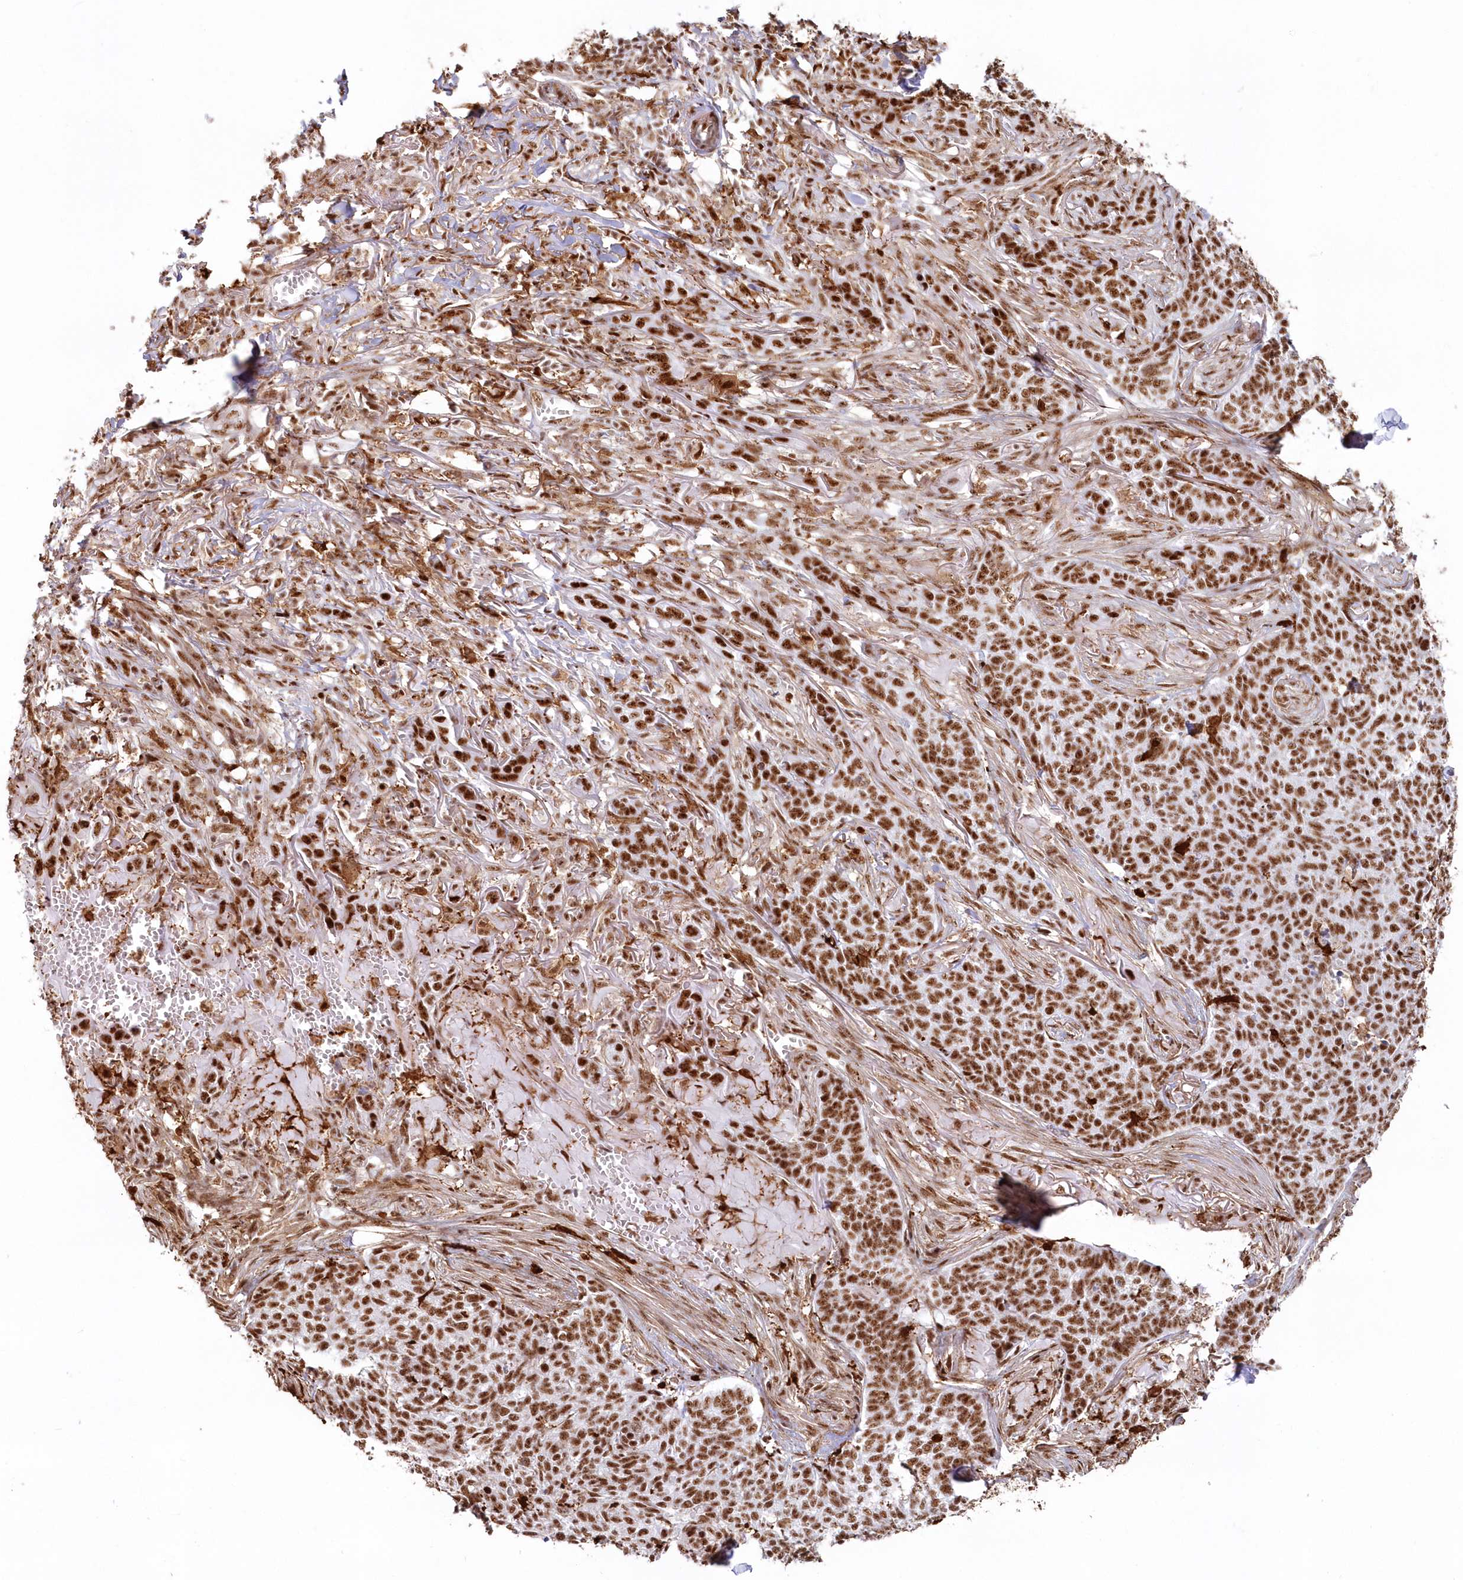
{"staining": {"intensity": "strong", "quantity": ">75%", "location": "nuclear"}, "tissue": "skin cancer", "cell_type": "Tumor cells", "image_type": "cancer", "snomed": [{"axis": "morphology", "description": "Basal cell carcinoma"}, {"axis": "topography", "description": "Skin"}], "caption": "Skin basal cell carcinoma tissue reveals strong nuclear positivity in about >75% of tumor cells", "gene": "DDX46", "patient": {"sex": "male", "age": 85}}